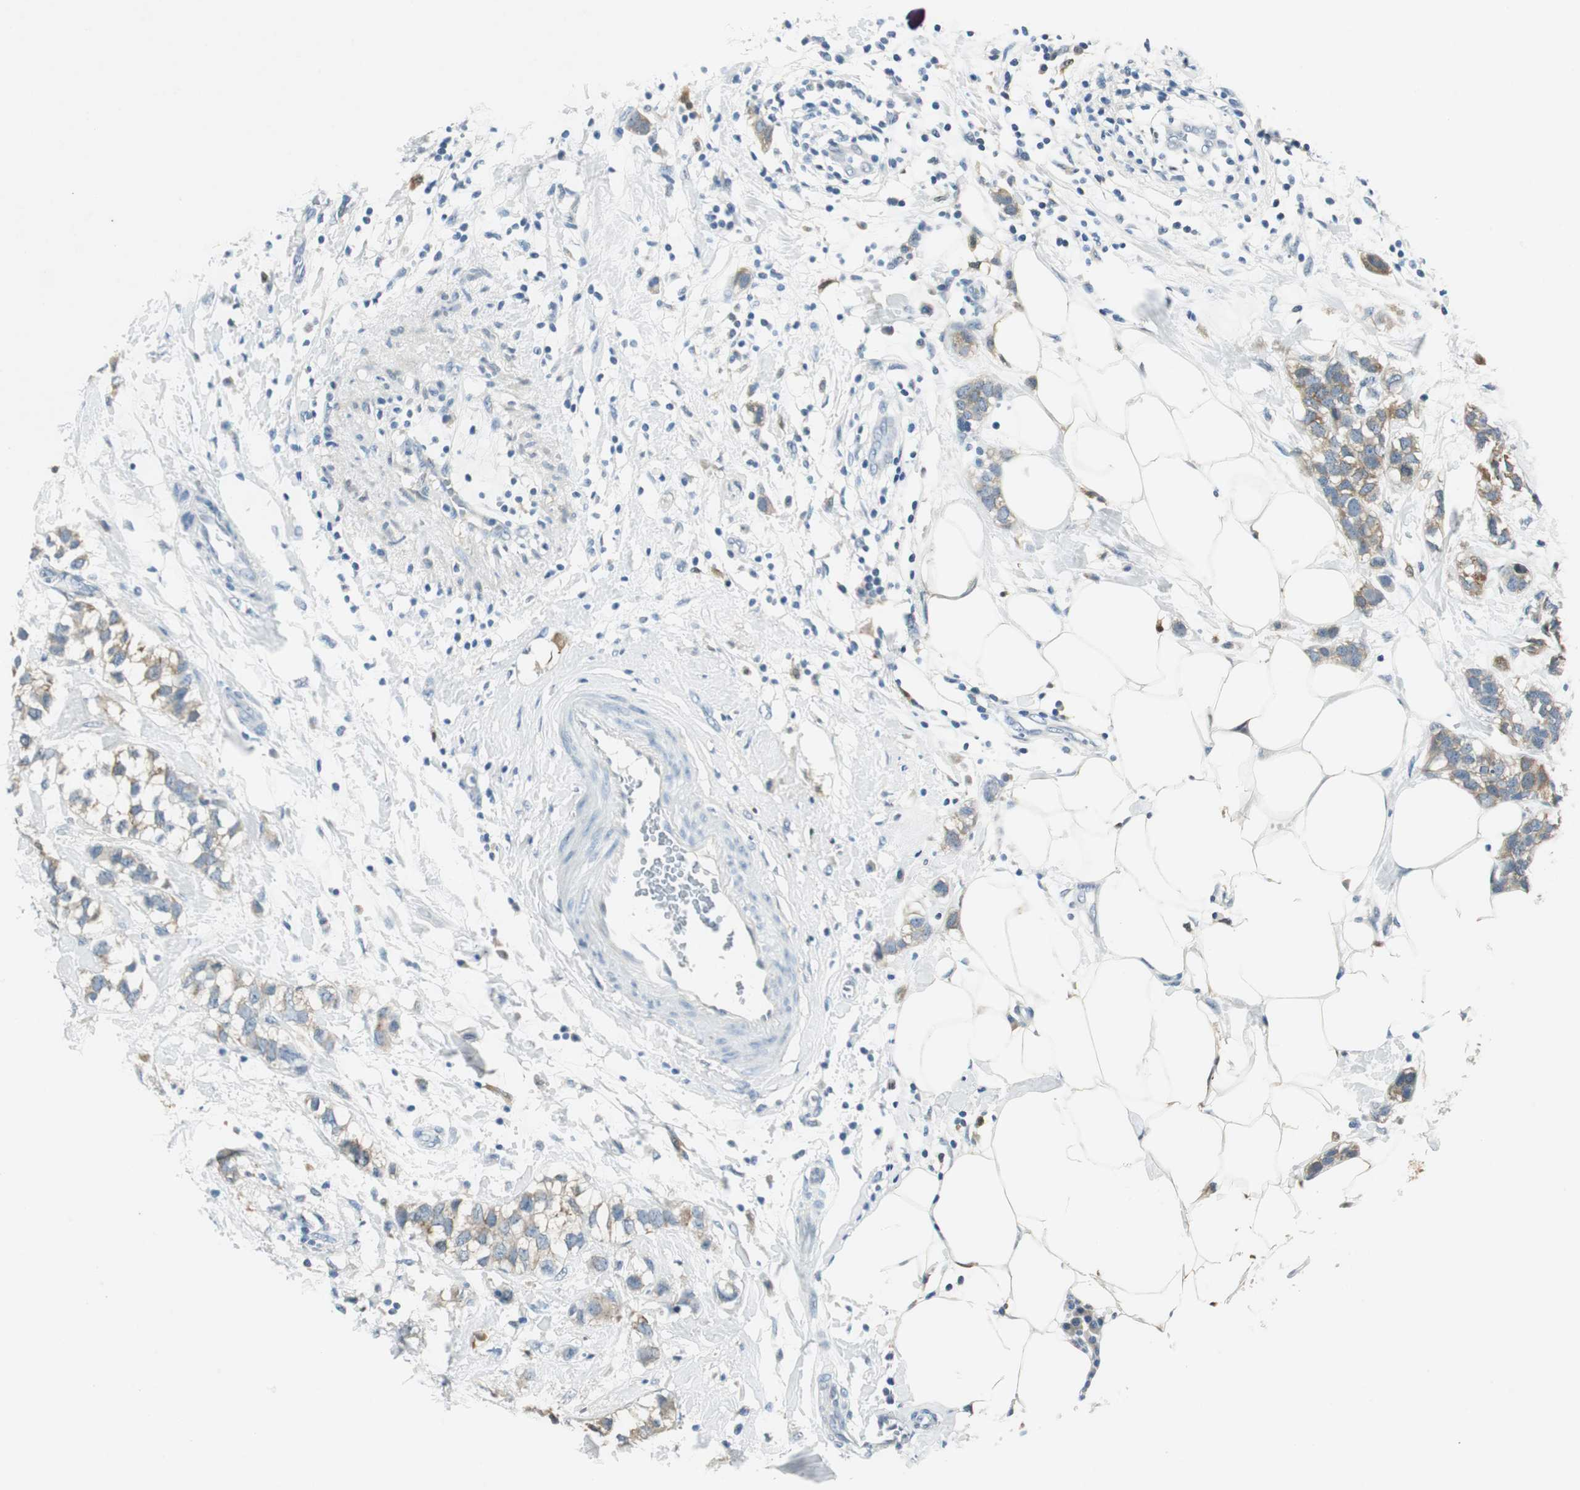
{"staining": {"intensity": "moderate", "quantity": ">75%", "location": "cytoplasmic/membranous"}, "tissue": "breast cancer", "cell_type": "Tumor cells", "image_type": "cancer", "snomed": [{"axis": "morphology", "description": "Normal tissue, NOS"}, {"axis": "morphology", "description": "Duct carcinoma"}, {"axis": "topography", "description": "Breast"}], "caption": "Brown immunohistochemical staining in human invasive ductal carcinoma (breast) exhibits moderate cytoplasmic/membranous positivity in about >75% of tumor cells. Using DAB (3,3'-diaminobenzidine) (brown) and hematoxylin (blue) stains, captured at high magnification using brightfield microscopy.", "gene": "ME1", "patient": {"sex": "female", "age": 50}}